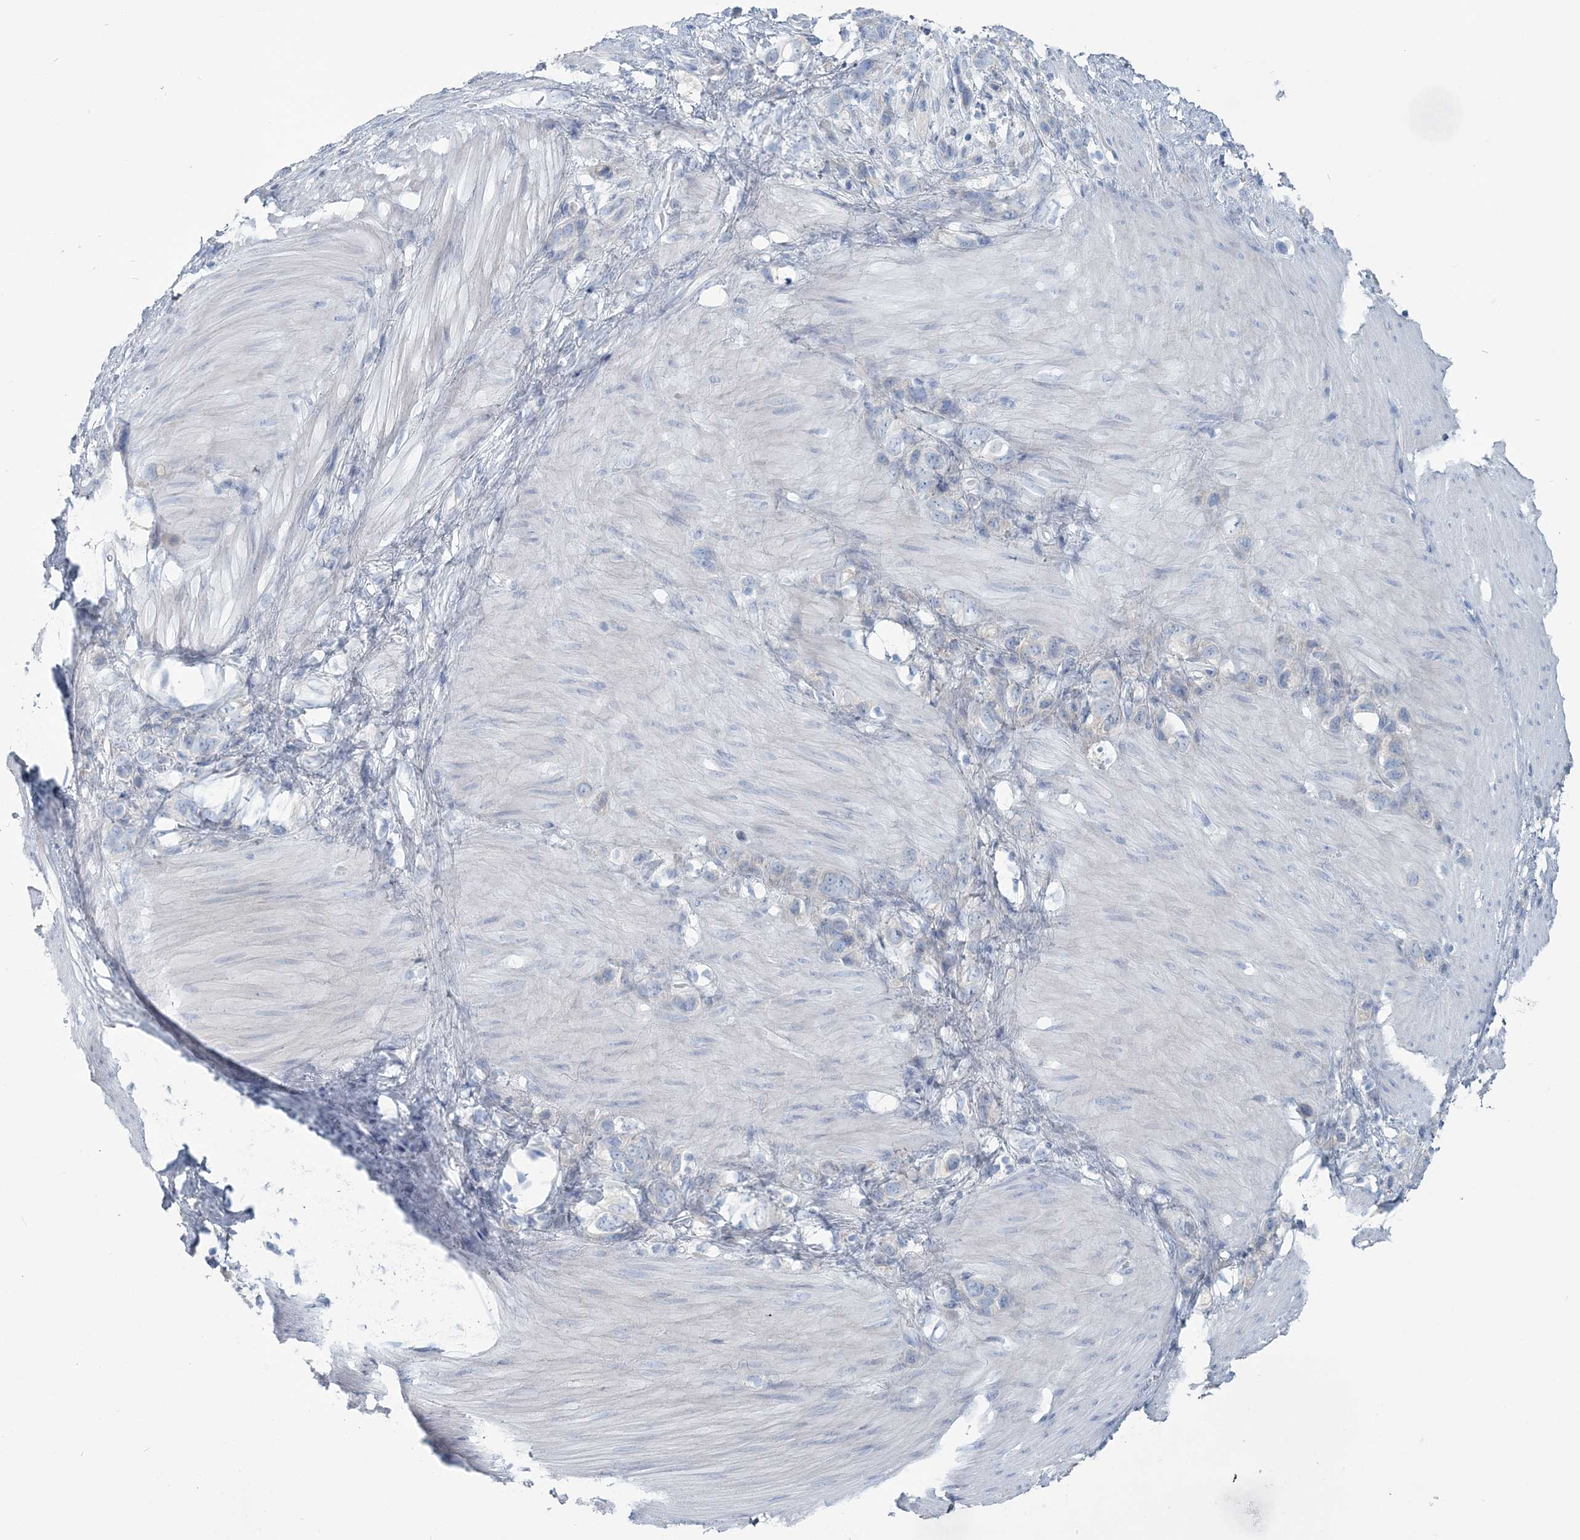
{"staining": {"intensity": "negative", "quantity": "none", "location": "none"}, "tissue": "stomach cancer", "cell_type": "Tumor cells", "image_type": "cancer", "snomed": [{"axis": "morphology", "description": "Normal tissue, NOS"}, {"axis": "morphology", "description": "Adenocarcinoma, NOS"}, {"axis": "morphology", "description": "Adenocarcinoma, High grade"}, {"axis": "topography", "description": "Stomach, upper"}, {"axis": "topography", "description": "Stomach"}], "caption": "This is an IHC histopathology image of human stomach cancer (adenocarcinoma (high-grade)). There is no positivity in tumor cells.", "gene": "CMBL", "patient": {"sex": "female", "age": 65}}